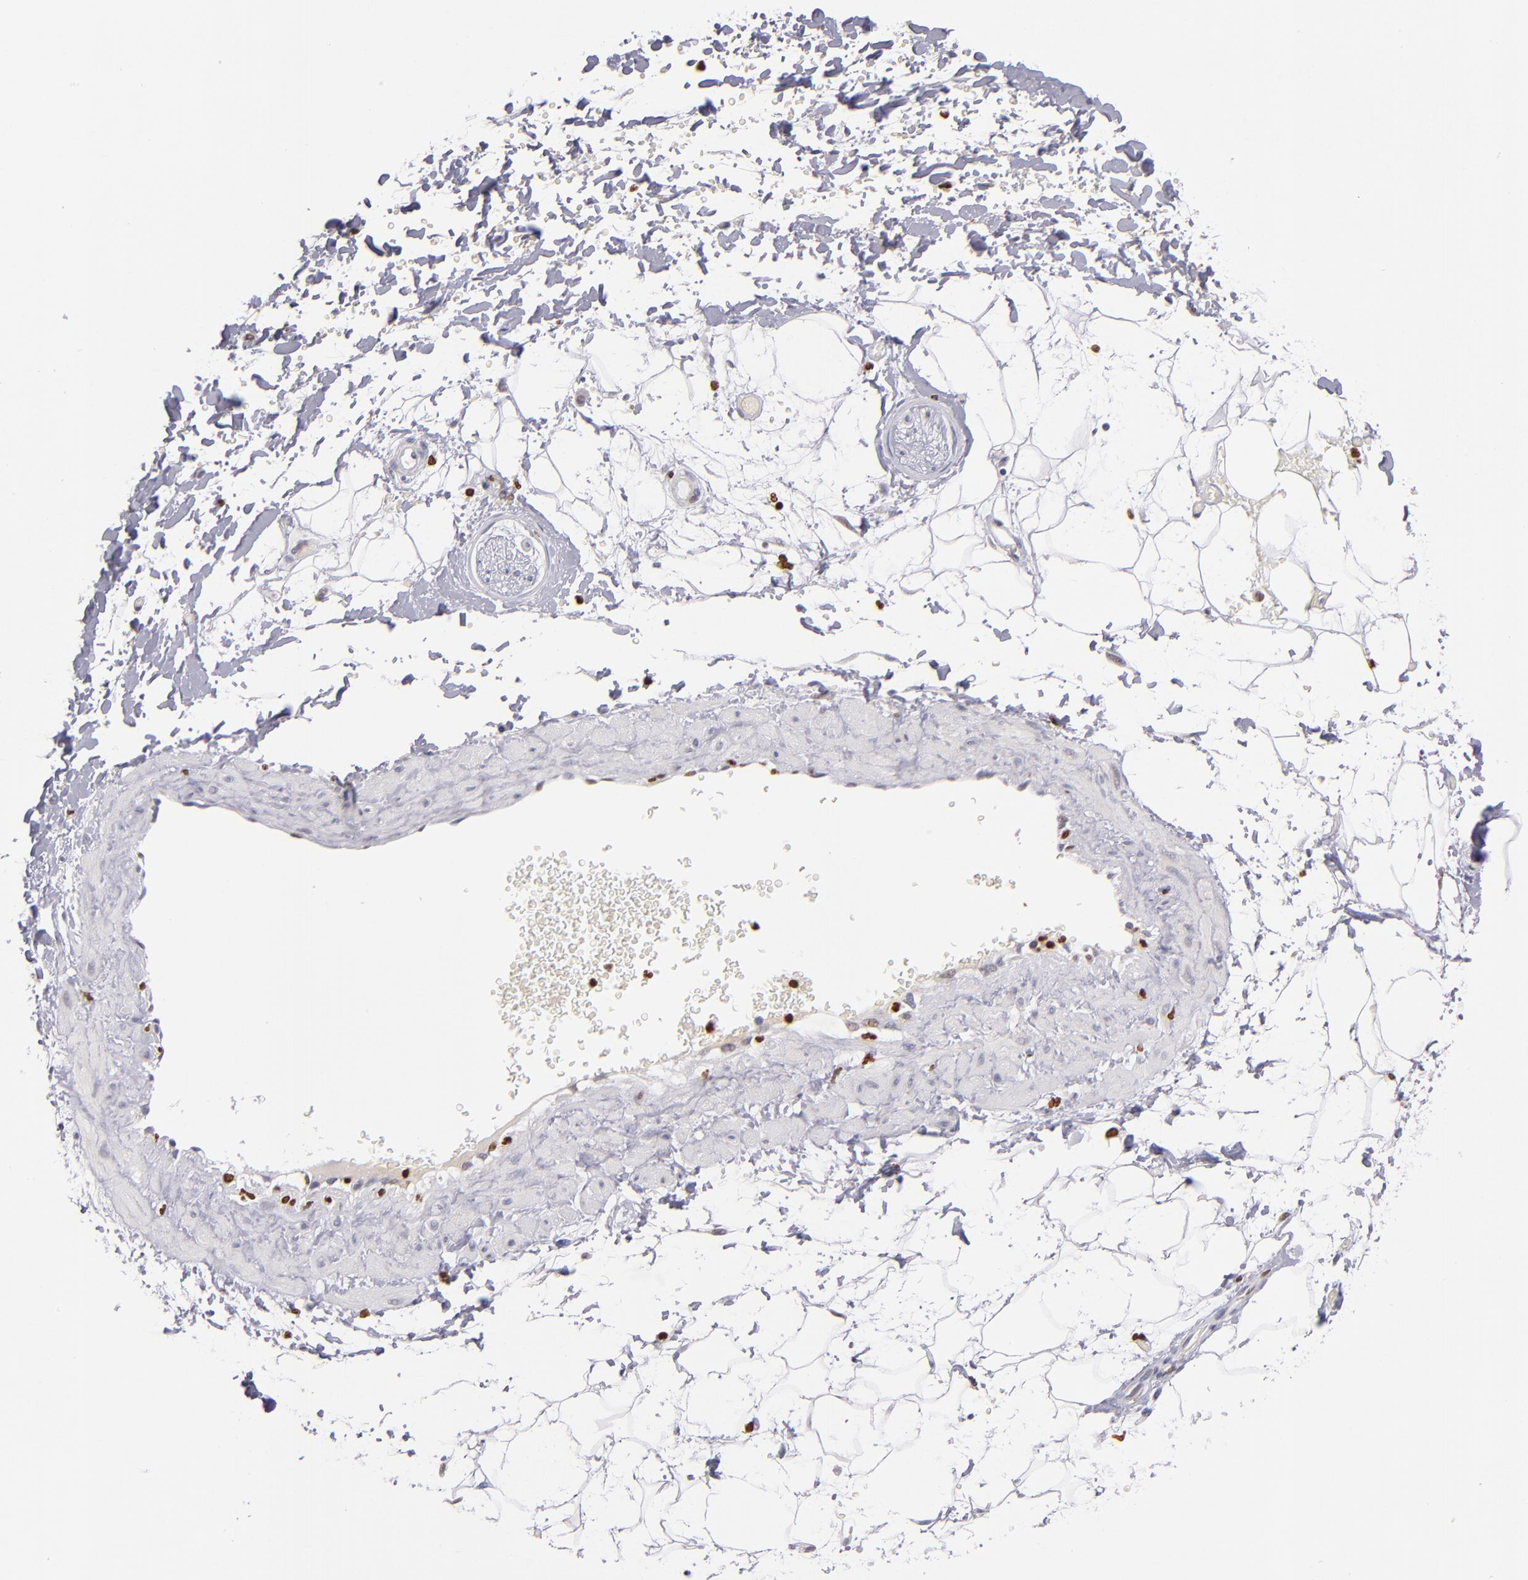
{"staining": {"intensity": "negative", "quantity": "none", "location": "none"}, "tissue": "adipose tissue", "cell_type": "Adipocytes", "image_type": "normal", "snomed": [{"axis": "morphology", "description": "Normal tissue, NOS"}, {"axis": "topography", "description": "Soft tissue"}], "caption": "Immunohistochemistry histopathology image of normal adipose tissue: adipose tissue stained with DAB reveals no significant protein staining in adipocytes. (Immunohistochemistry (ihc), brightfield microscopy, high magnification).", "gene": "CDKL5", "patient": {"sex": "male", "age": 72}}